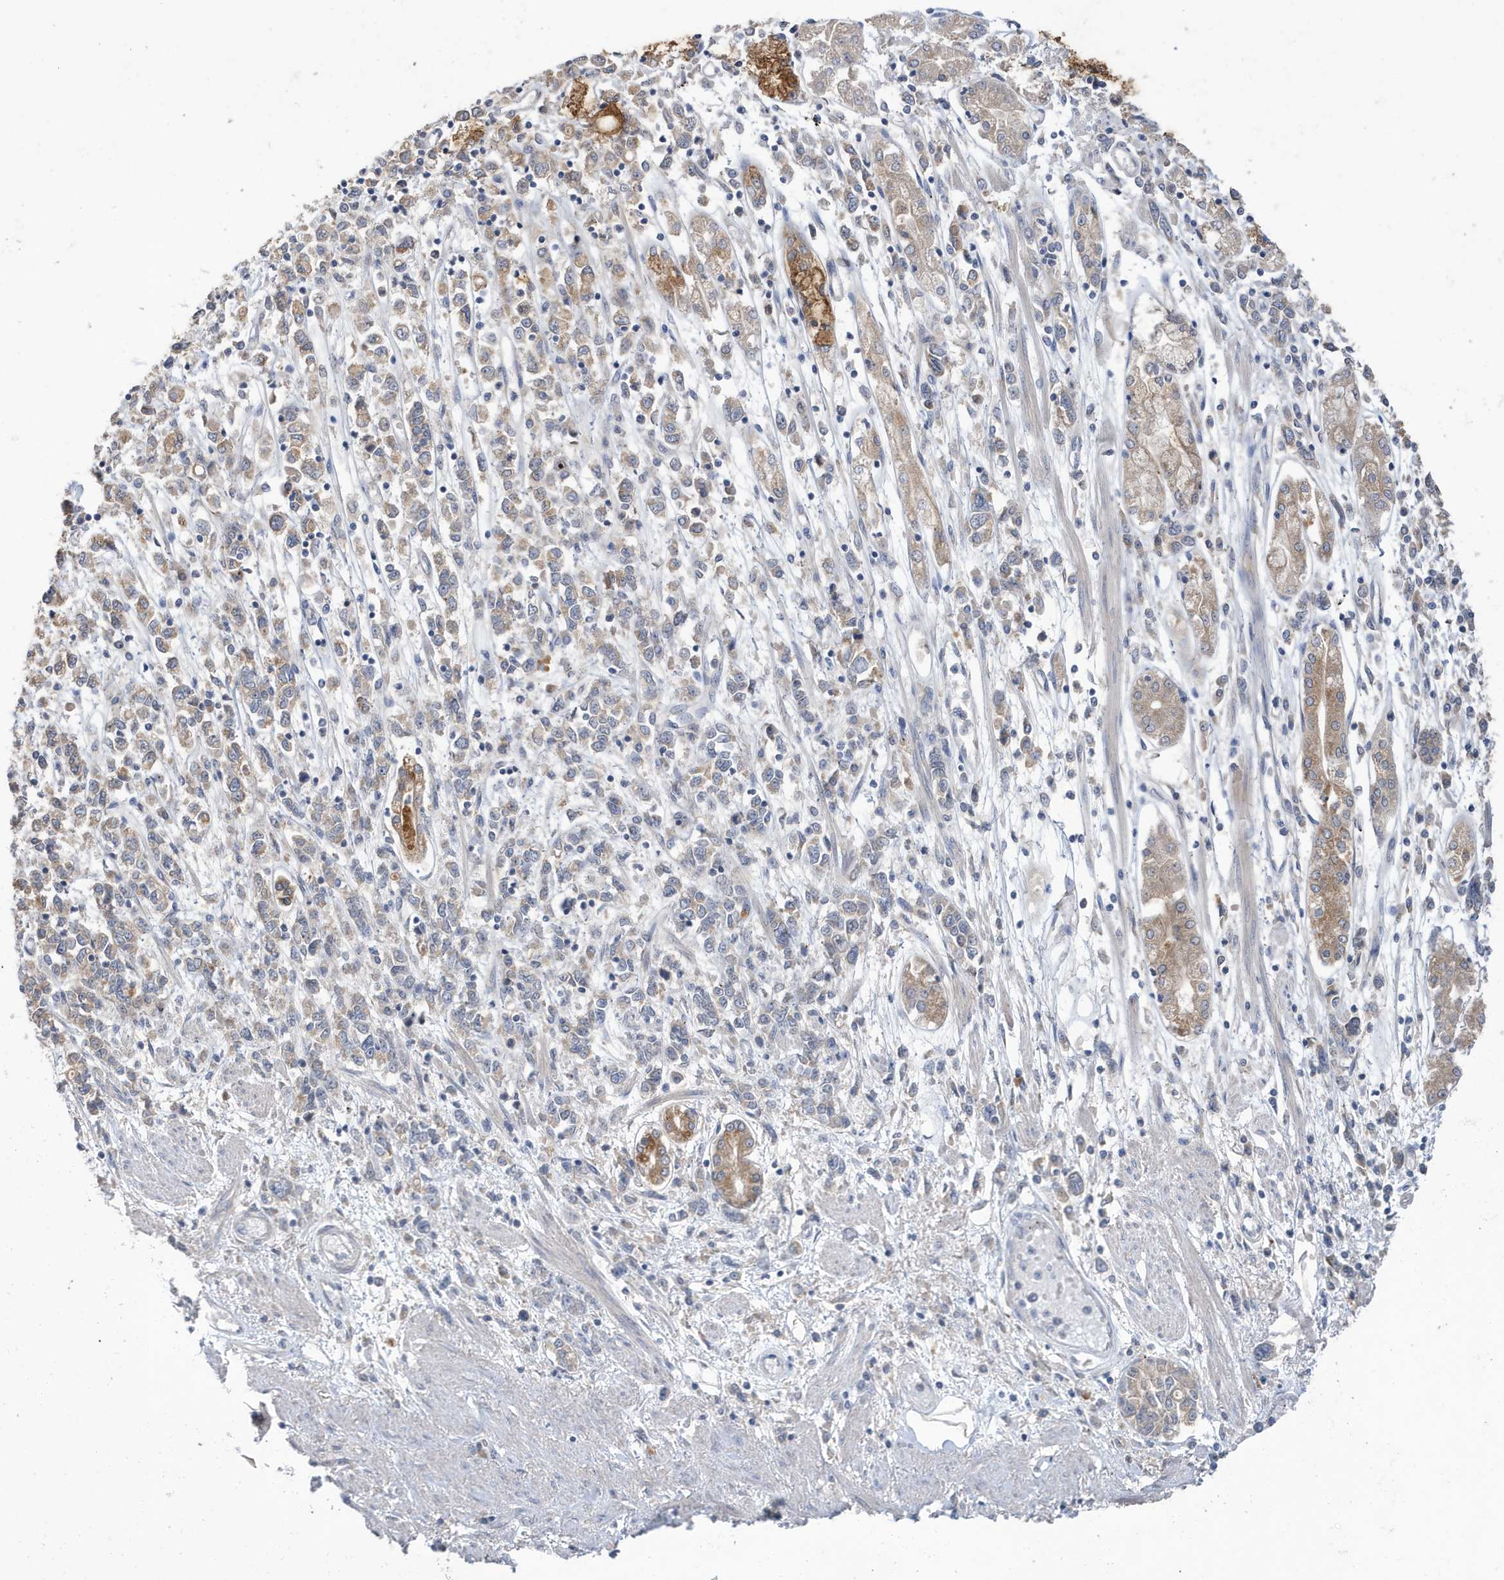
{"staining": {"intensity": "moderate", "quantity": "<25%", "location": "cytoplasmic/membranous"}, "tissue": "stomach cancer", "cell_type": "Tumor cells", "image_type": "cancer", "snomed": [{"axis": "morphology", "description": "Adenocarcinoma, NOS"}, {"axis": "topography", "description": "Stomach"}], "caption": "Tumor cells demonstrate low levels of moderate cytoplasmic/membranous staining in about <25% of cells in human stomach adenocarcinoma. The staining was performed using DAB to visualize the protein expression in brown, while the nuclei were stained in blue with hematoxylin (Magnification: 20x).", "gene": "LAPTM4A", "patient": {"sex": "female", "age": 76}}